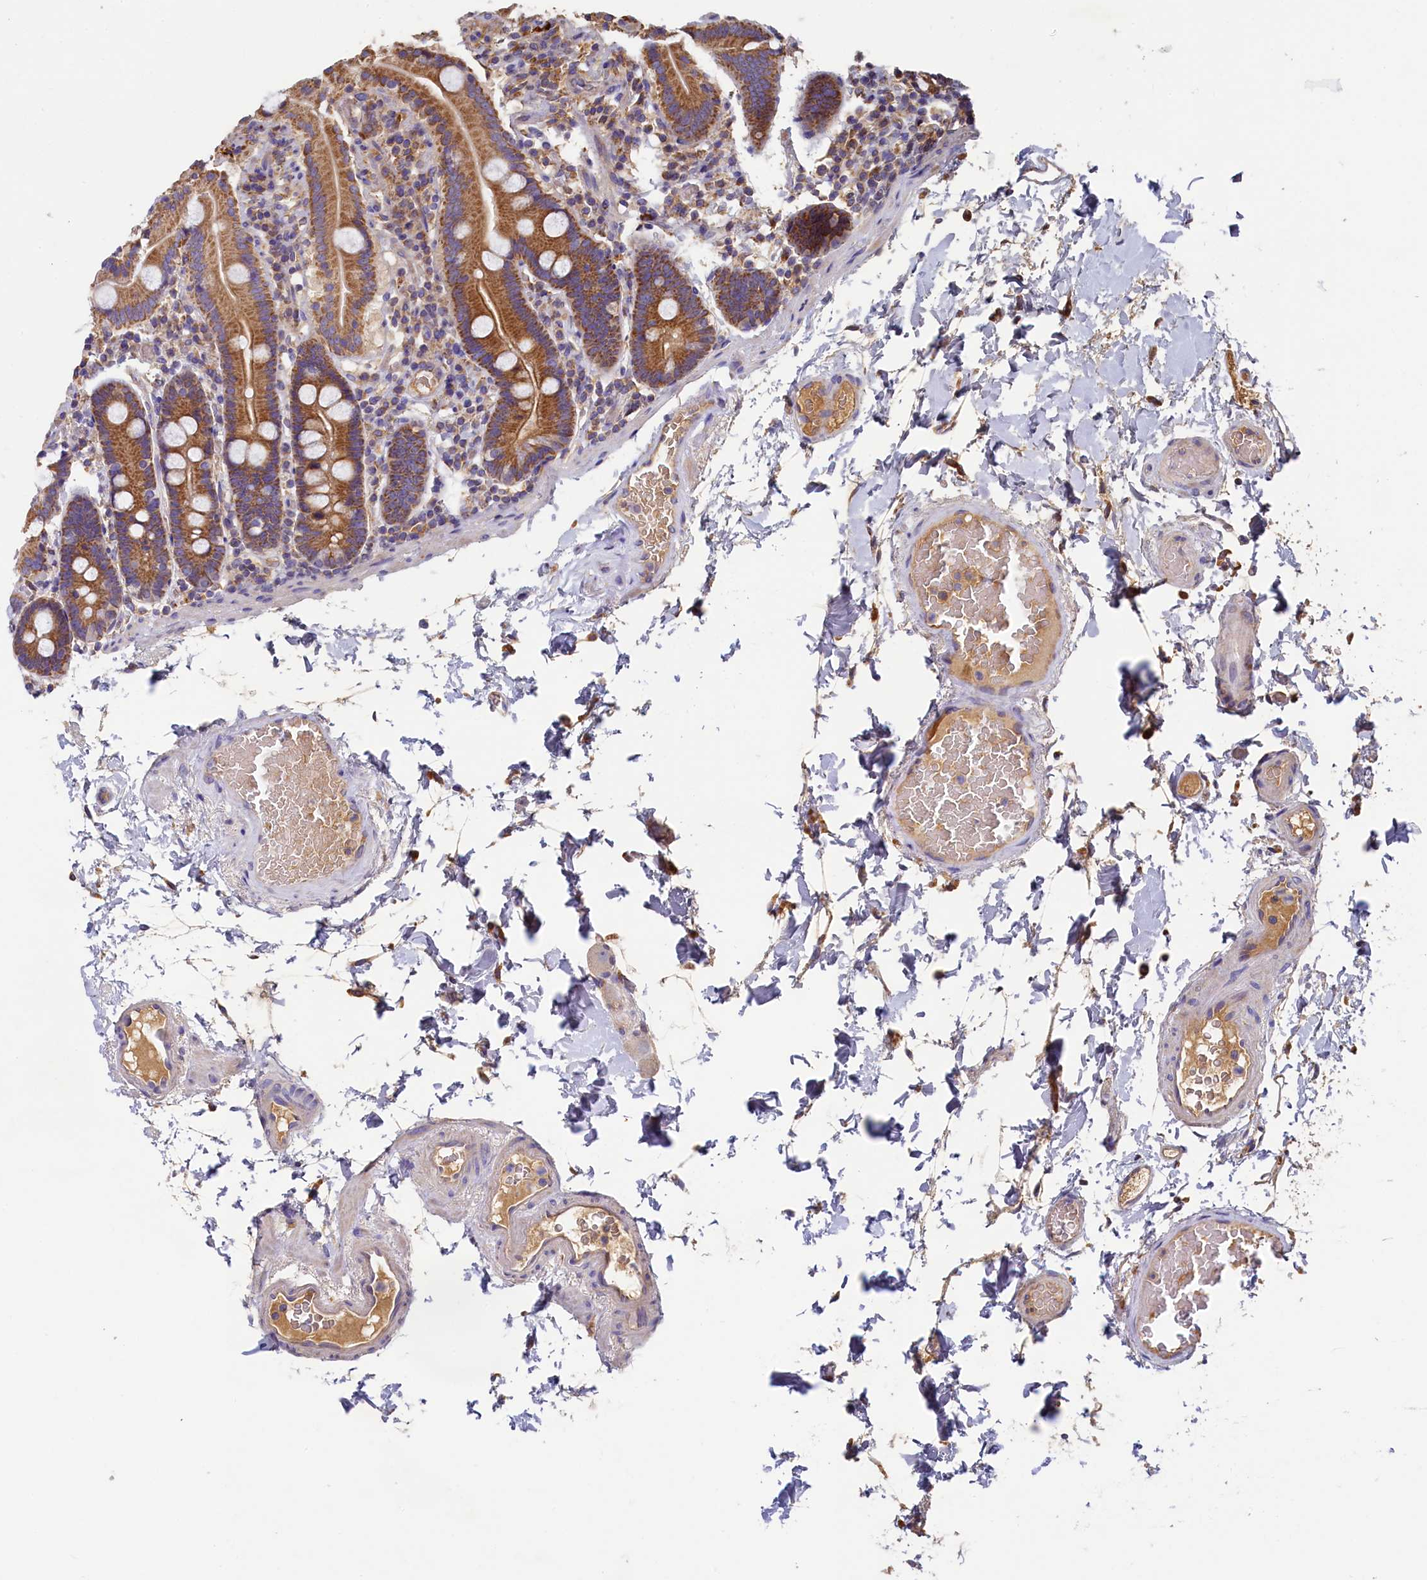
{"staining": {"intensity": "moderate", "quantity": ">75%", "location": "cytoplasmic/membranous"}, "tissue": "duodenum", "cell_type": "Glandular cells", "image_type": "normal", "snomed": [{"axis": "morphology", "description": "Normal tissue, NOS"}, {"axis": "topography", "description": "Duodenum"}], "caption": "Immunohistochemistry image of normal duodenum: duodenum stained using immunohistochemistry (IHC) reveals medium levels of moderate protein expression localized specifically in the cytoplasmic/membranous of glandular cells, appearing as a cytoplasmic/membranous brown color.", "gene": "SEC31B", "patient": {"sex": "male", "age": 55}}